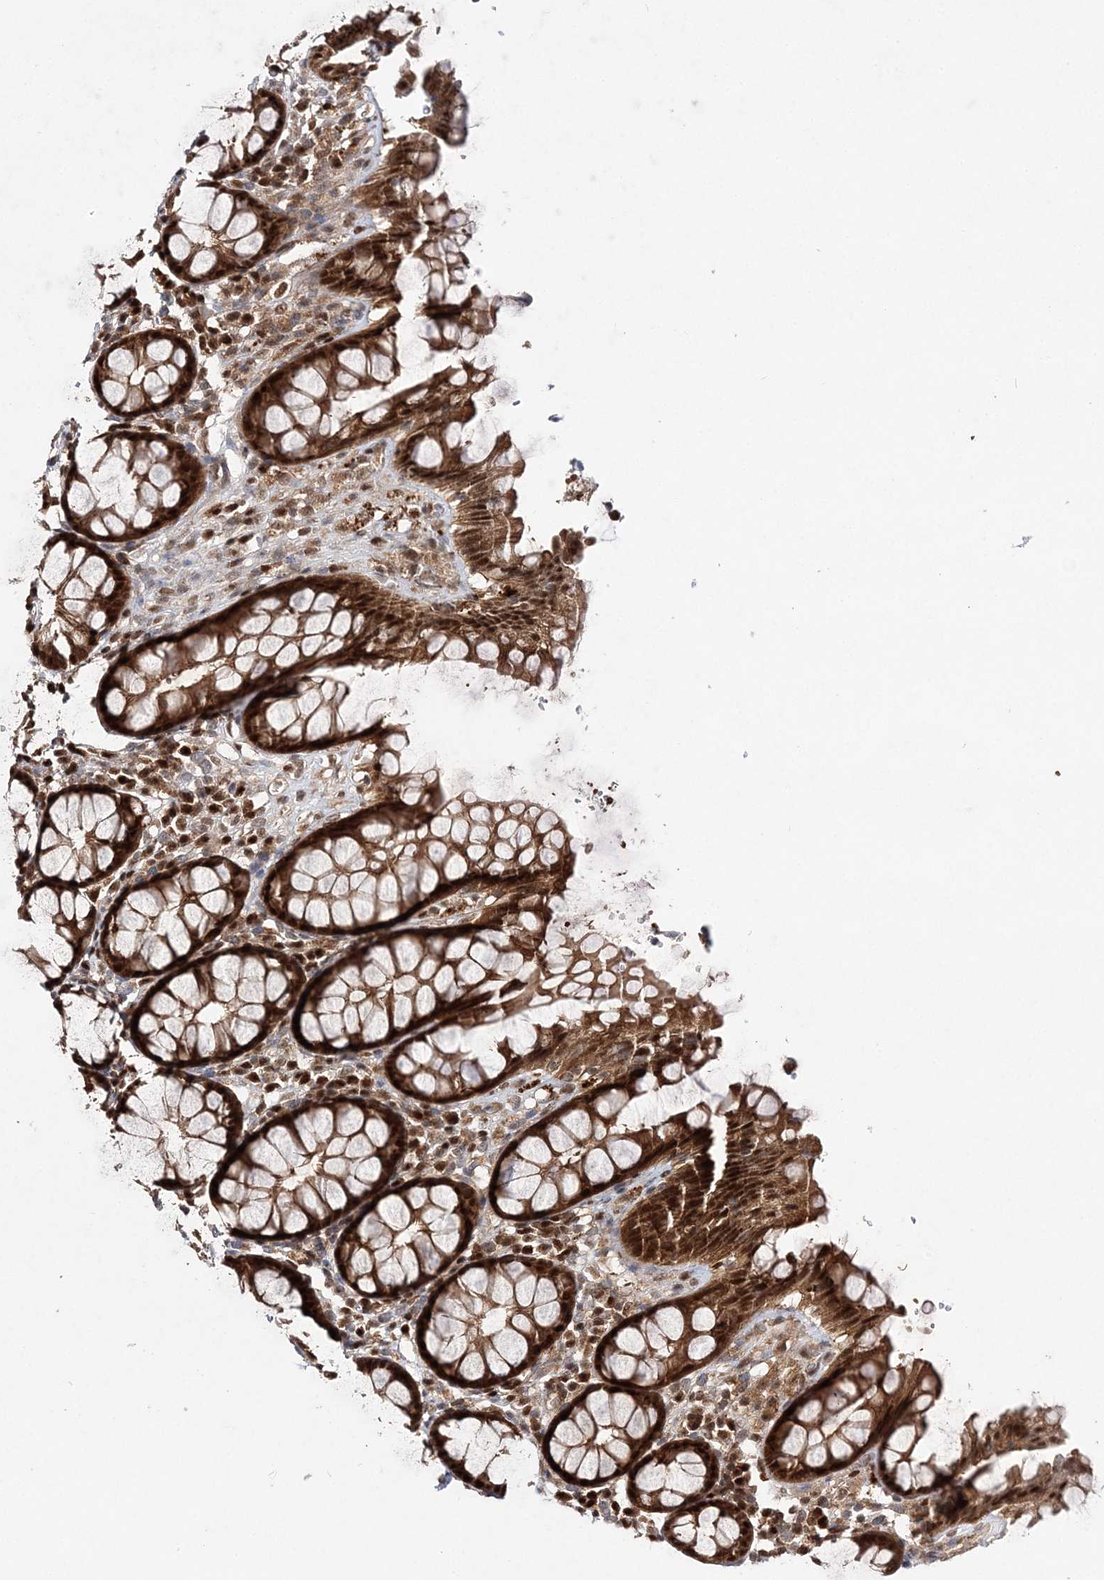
{"staining": {"intensity": "strong", "quantity": ">75%", "location": "cytoplasmic/membranous,nuclear"}, "tissue": "rectum", "cell_type": "Glandular cells", "image_type": "normal", "snomed": [{"axis": "morphology", "description": "Normal tissue, NOS"}, {"axis": "topography", "description": "Rectum"}], "caption": "Brown immunohistochemical staining in benign rectum demonstrates strong cytoplasmic/membranous,nuclear positivity in approximately >75% of glandular cells.", "gene": "NIF3L1", "patient": {"sex": "male", "age": 64}}